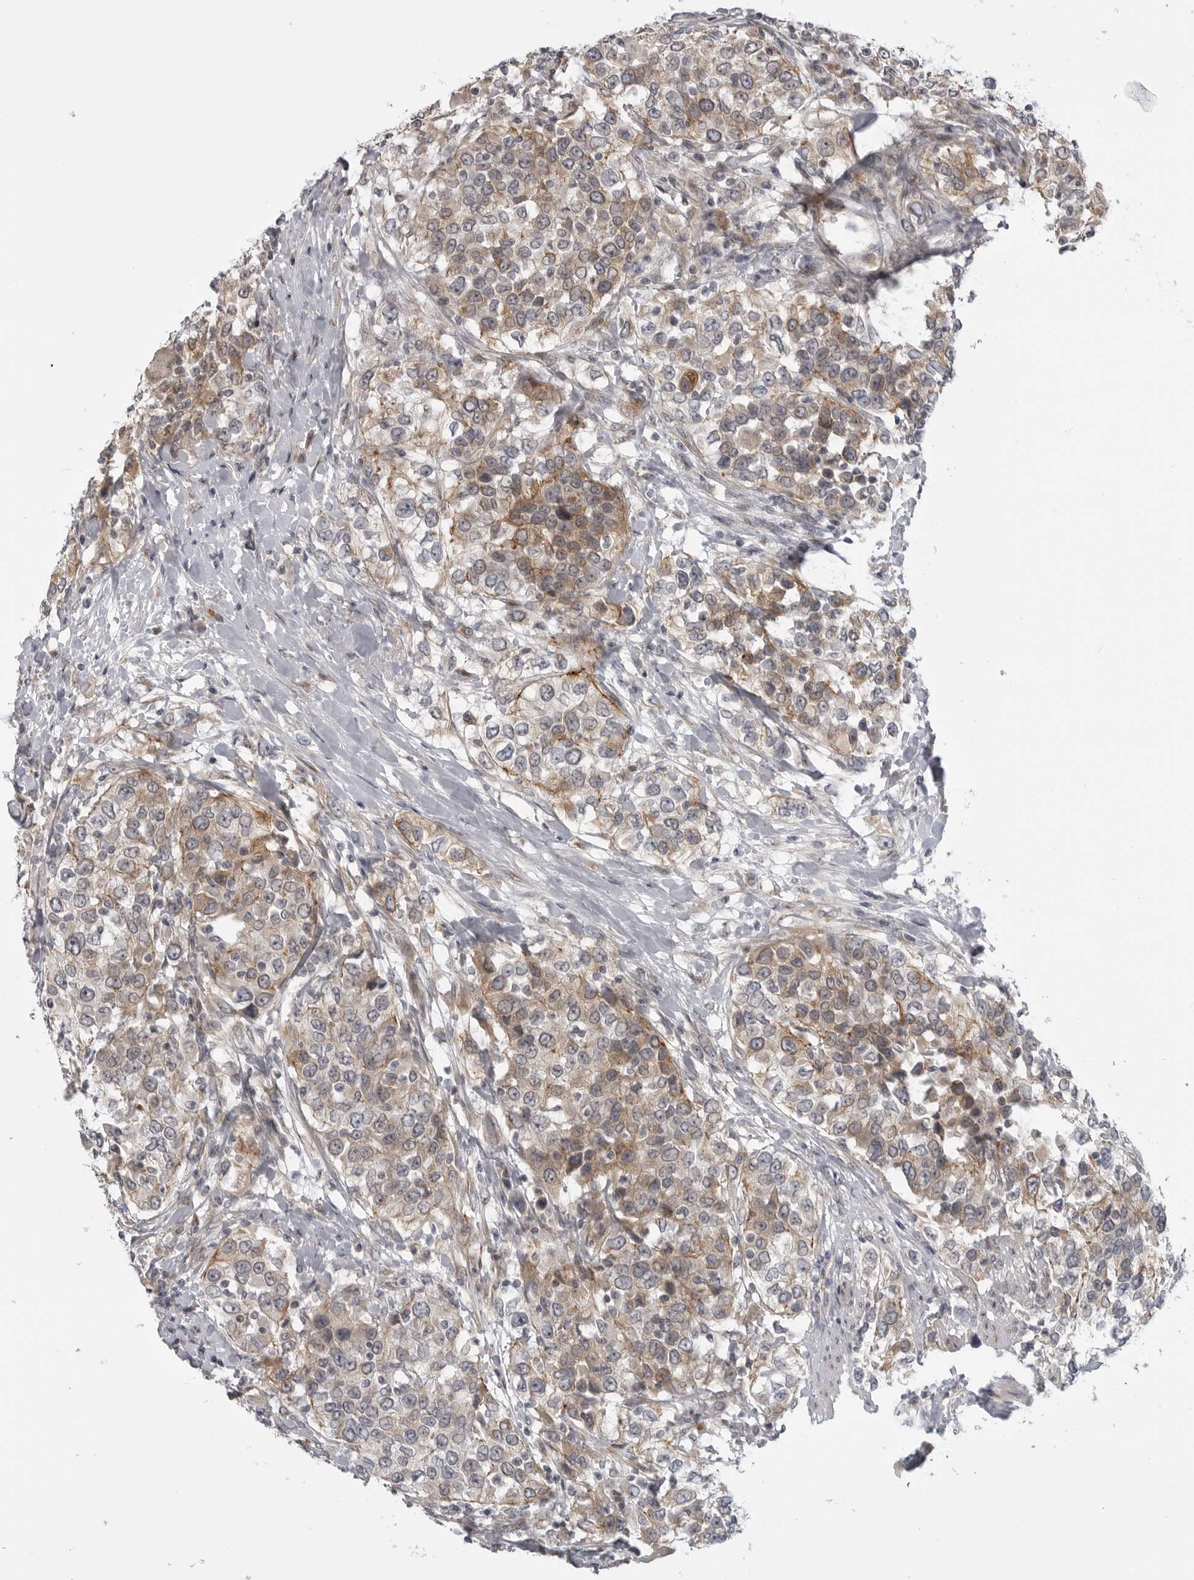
{"staining": {"intensity": "moderate", "quantity": "25%-75%", "location": "cytoplasmic/membranous"}, "tissue": "urothelial cancer", "cell_type": "Tumor cells", "image_type": "cancer", "snomed": [{"axis": "morphology", "description": "Urothelial carcinoma, High grade"}, {"axis": "topography", "description": "Urinary bladder"}], "caption": "Urothelial cancer tissue reveals moderate cytoplasmic/membranous positivity in approximately 25%-75% of tumor cells", "gene": "LRRC45", "patient": {"sex": "female", "age": 80}}